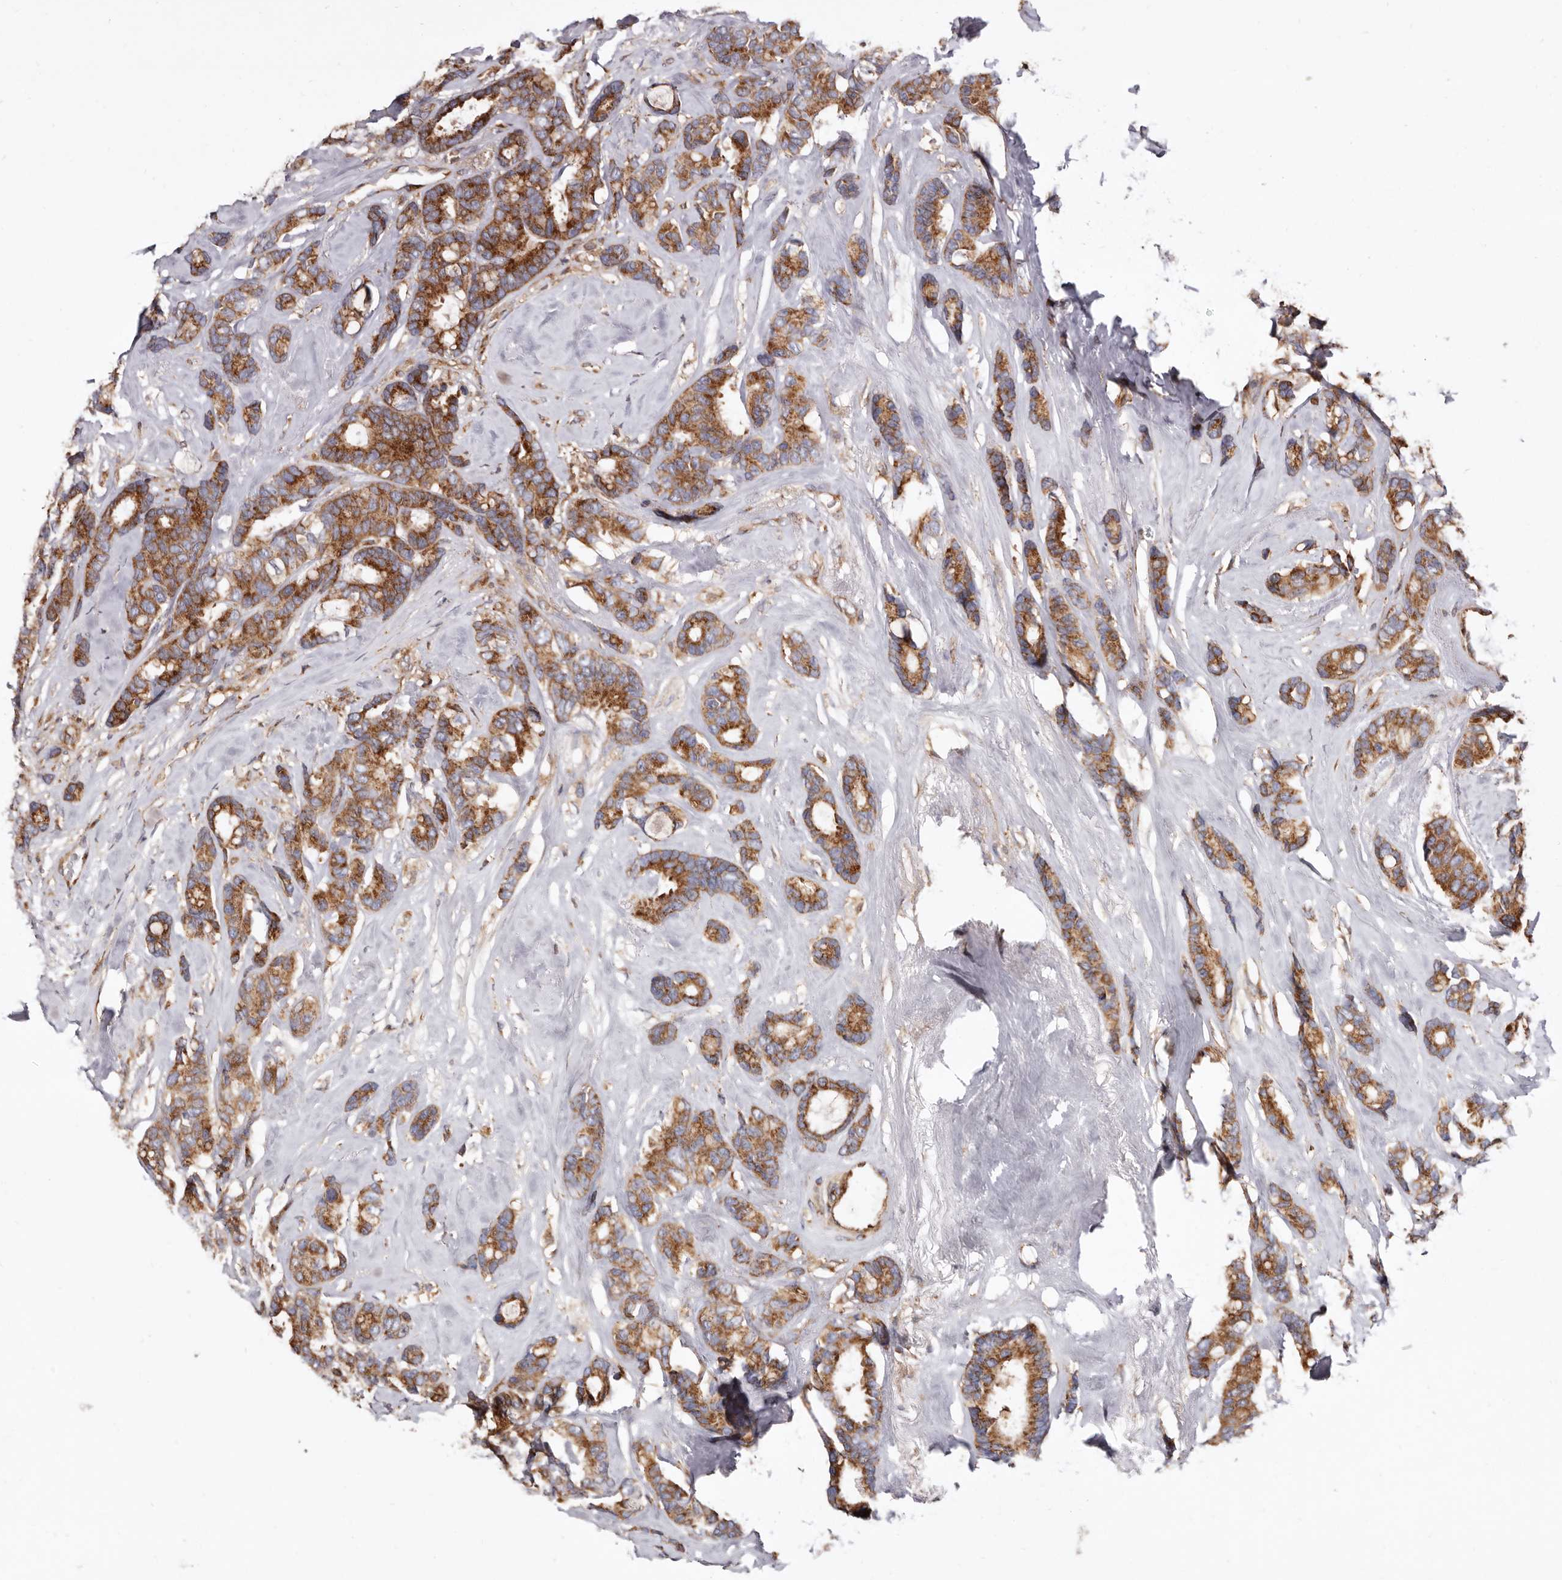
{"staining": {"intensity": "moderate", "quantity": ">75%", "location": "cytoplasmic/membranous"}, "tissue": "breast cancer", "cell_type": "Tumor cells", "image_type": "cancer", "snomed": [{"axis": "morphology", "description": "Duct carcinoma"}, {"axis": "topography", "description": "Breast"}], "caption": "This image shows IHC staining of breast infiltrating ductal carcinoma, with medium moderate cytoplasmic/membranous positivity in approximately >75% of tumor cells.", "gene": "COQ8B", "patient": {"sex": "female", "age": 87}}